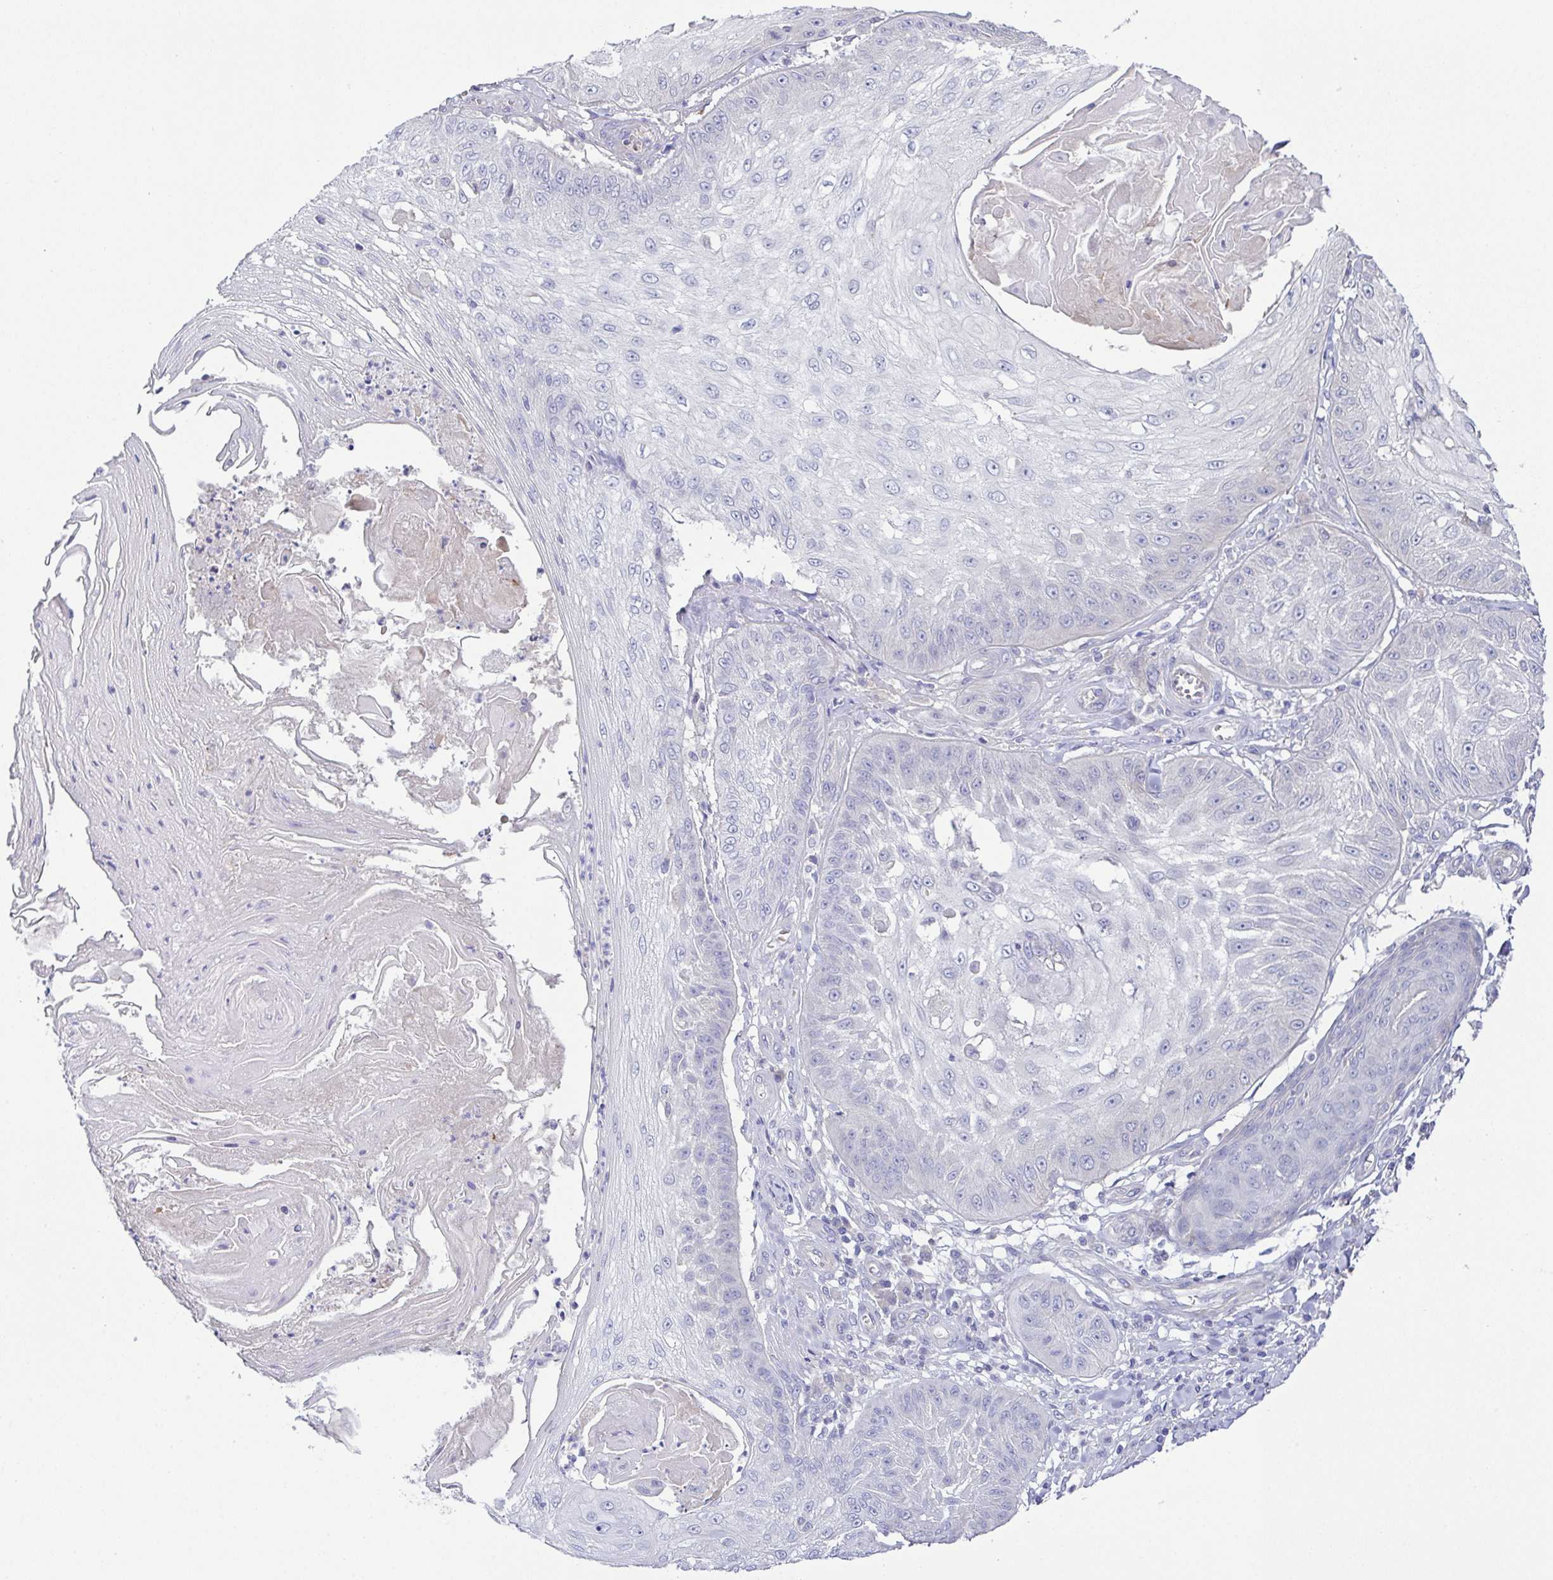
{"staining": {"intensity": "negative", "quantity": "none", "location": "none"}, "tissue": "skin cancer", "cell_type": "Tumor cells", "image_type": "cancer", "snomed": [{"axis": "morphology", "description": "Squamous cell carcinoma, NOS"}, {"axis": "topography", "description": "Skin"}], "caption": "The image demonstrates no staining of tumor cells in skin squamous cell carcinoma.", "gene": "CFAP97D1", "patient": {"sex": "male", "age": 70}}